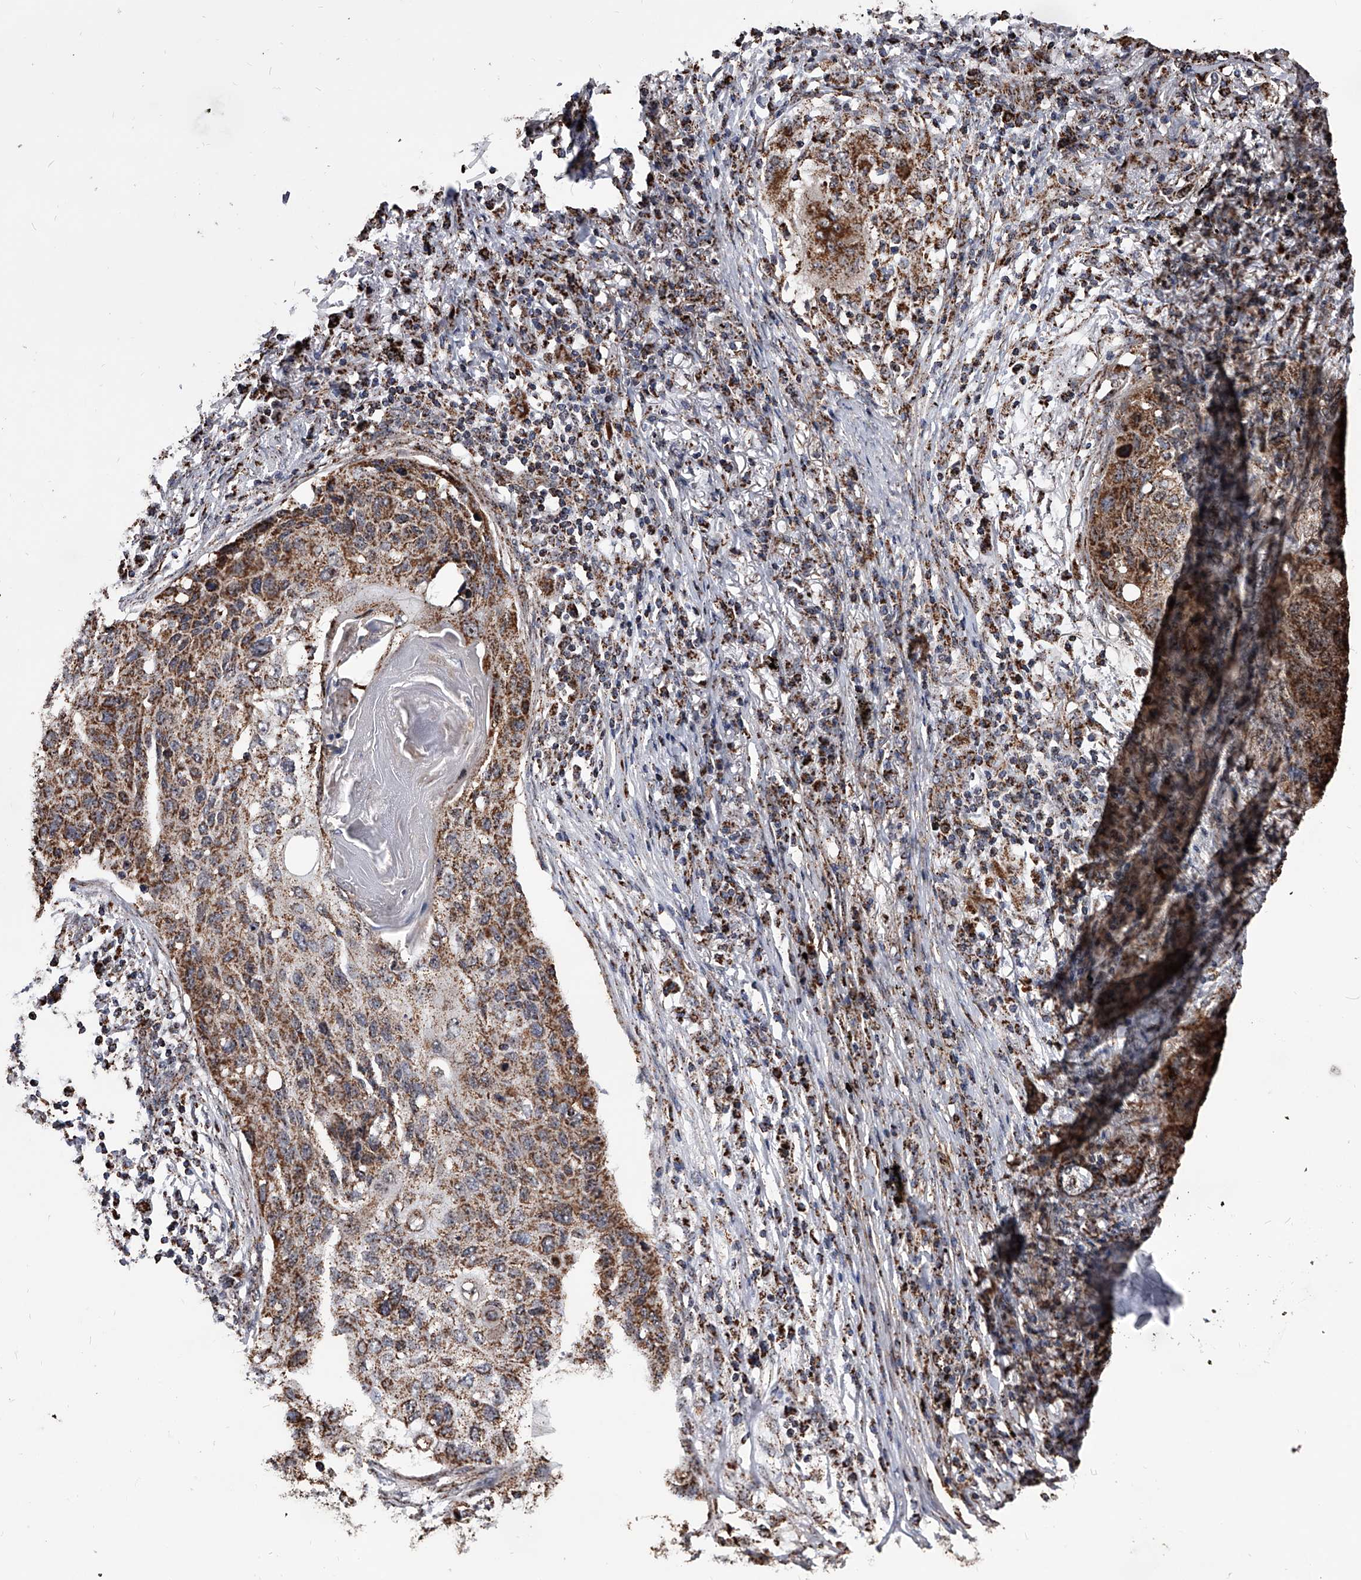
{"staining": {"intensity": "moderate", "quantity": ">75%", "location": "cytoplasmic/membranous"}, "tissue": "lung cancer", "cell_type": "Tumor cells", "image_type": "cancer", "snomed": [{"axis": "morphology", "description": "Squamous cell carcinoma, NOS"}, {"axis": "topography", "description": "Lung"}], "caption": "DAB (3,3'-diaminobenzidine) immunohistochemical staining of human squamous cell carcinoma (lung) demonstrates moderate cytoplasmic/membranous protein expression in about >75% of tumor cells.", "gene": "SMPDL3A", "patient": {"sex": "female", "age": 63}}